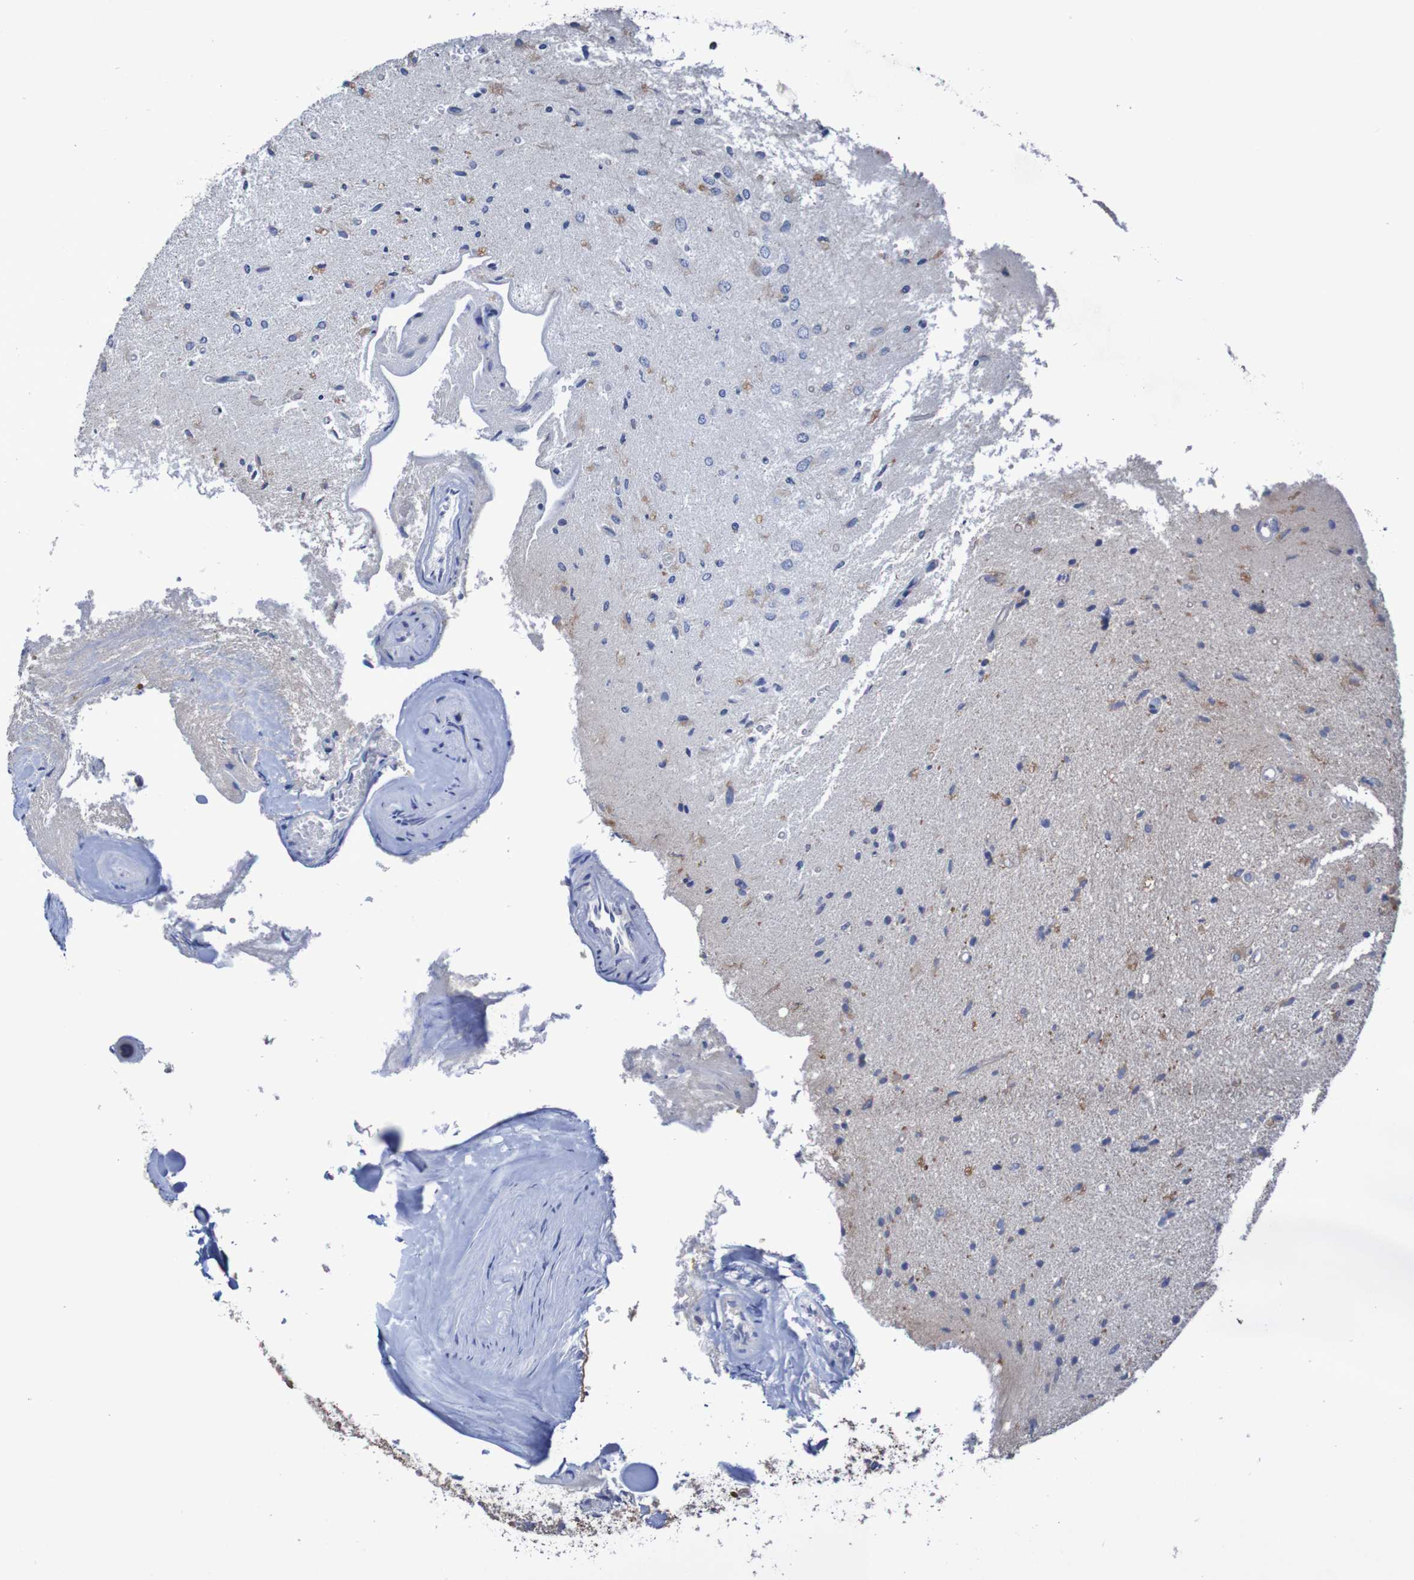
{"staining": {"intensity": "weak", "quantity": "<25%", "location": "cytoplasmic/membranous"}, "tissue": "glioma", "cell_type": "Tumor cells", "image_type": "cancer", "snomed": [{"axis": "morphology", "description": "Glioma, malignant, Low grade"}, {"axis": "topography", "description": "Brain"}], "caption": "Tumor cells are negative for brown protein staining in glioma.", "gene": "PHYH", "patient": {"sex": "male", "age": 77}}